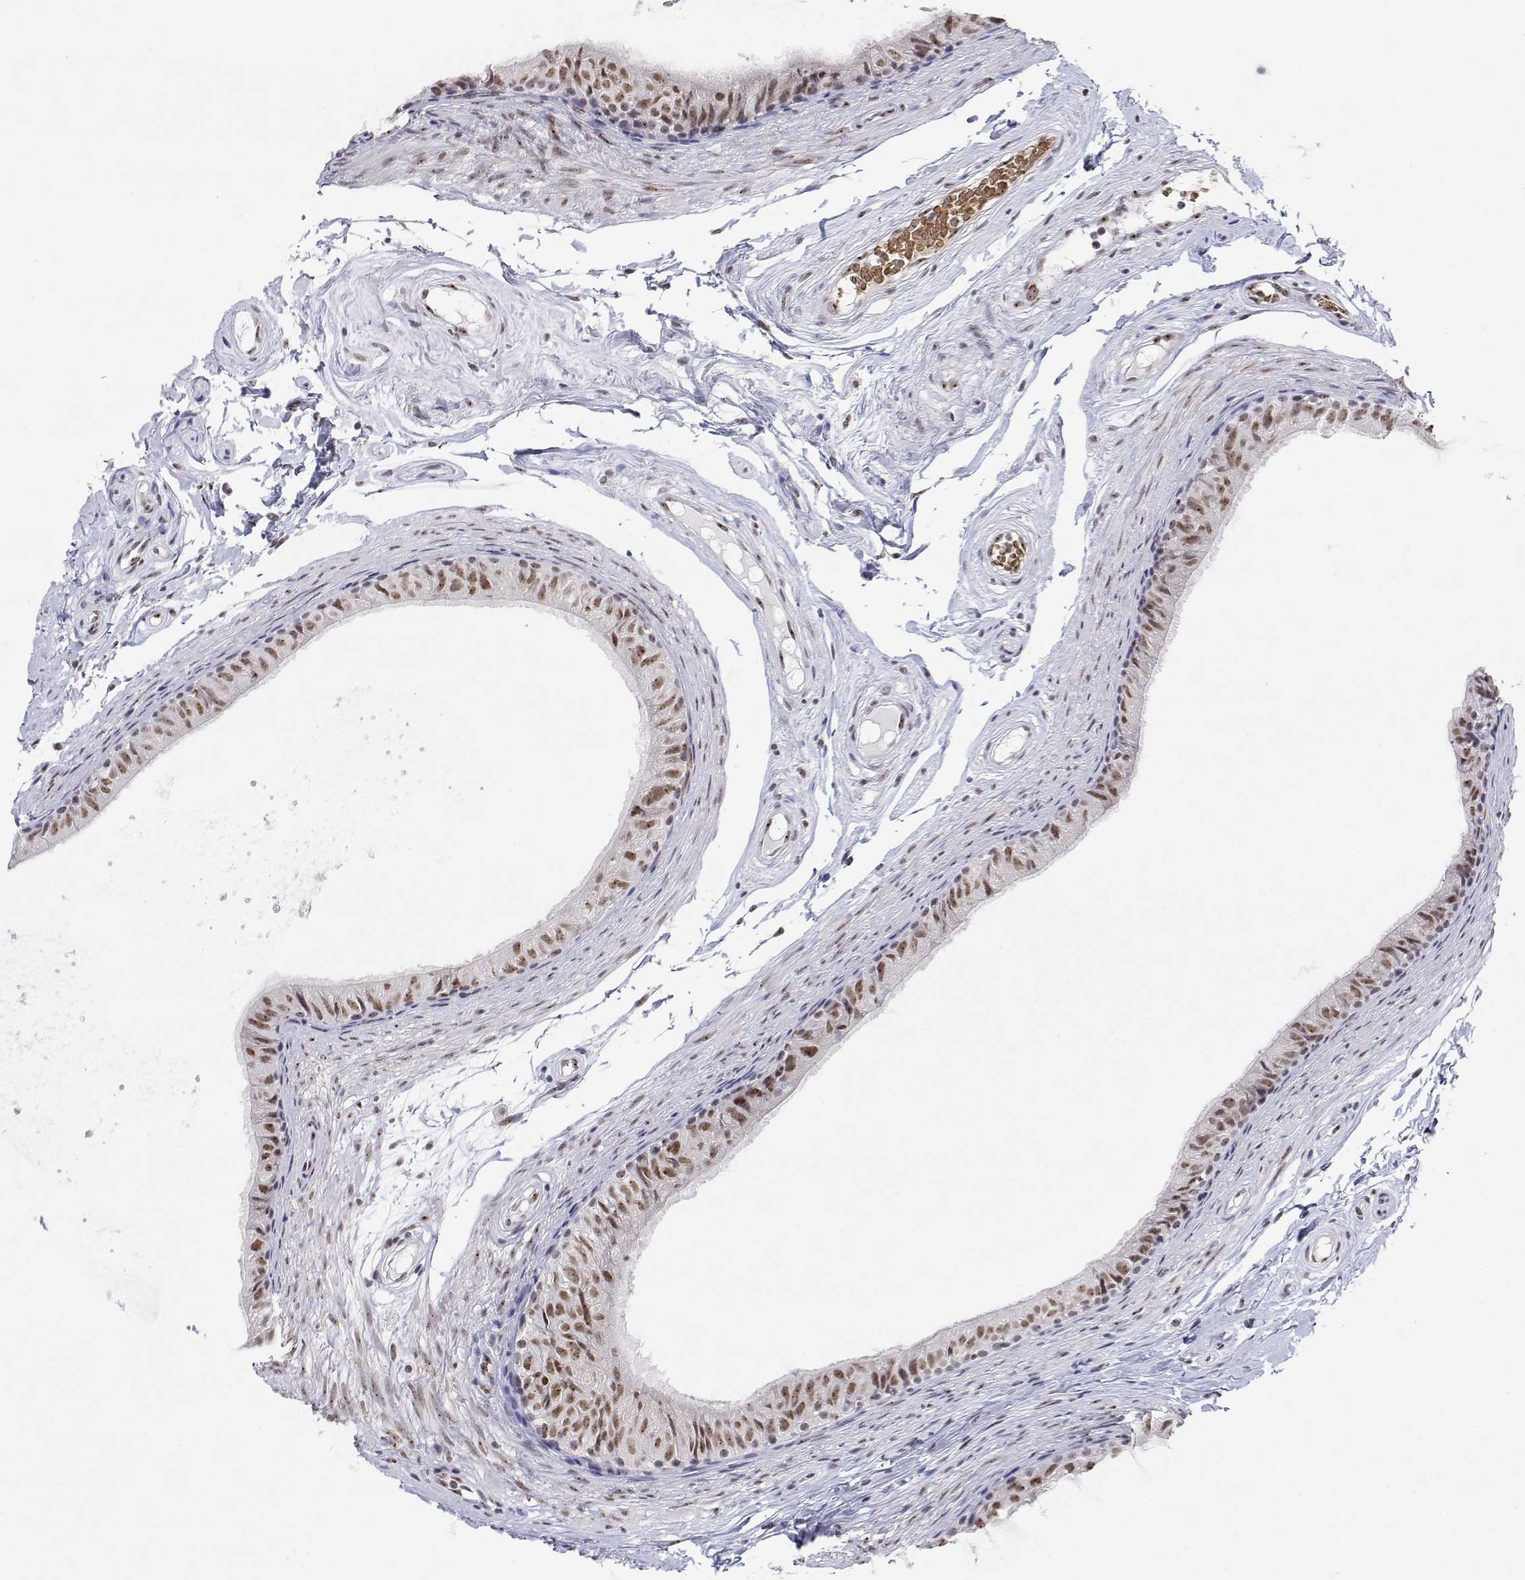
{"staining": {"intensity": "moderate", "quantity": ">75%", "location": "nuclear"}, "tissue": "epididymis", "cell_type": "Glandular cells", "image_type": "normal", "snomed": [{"axis": "morphology", "description": "Normal tissue, NOS"}, {"axis": "topography", "description": "Epididymis"}], "caption": "Epididymis stained with DAB immunohistochemistry displays medium levels of moderate nuclear positivity in approximately >75% of glandular cells.", "gene": "ADAR", "patient": {"sex": "male", "age": 45}}